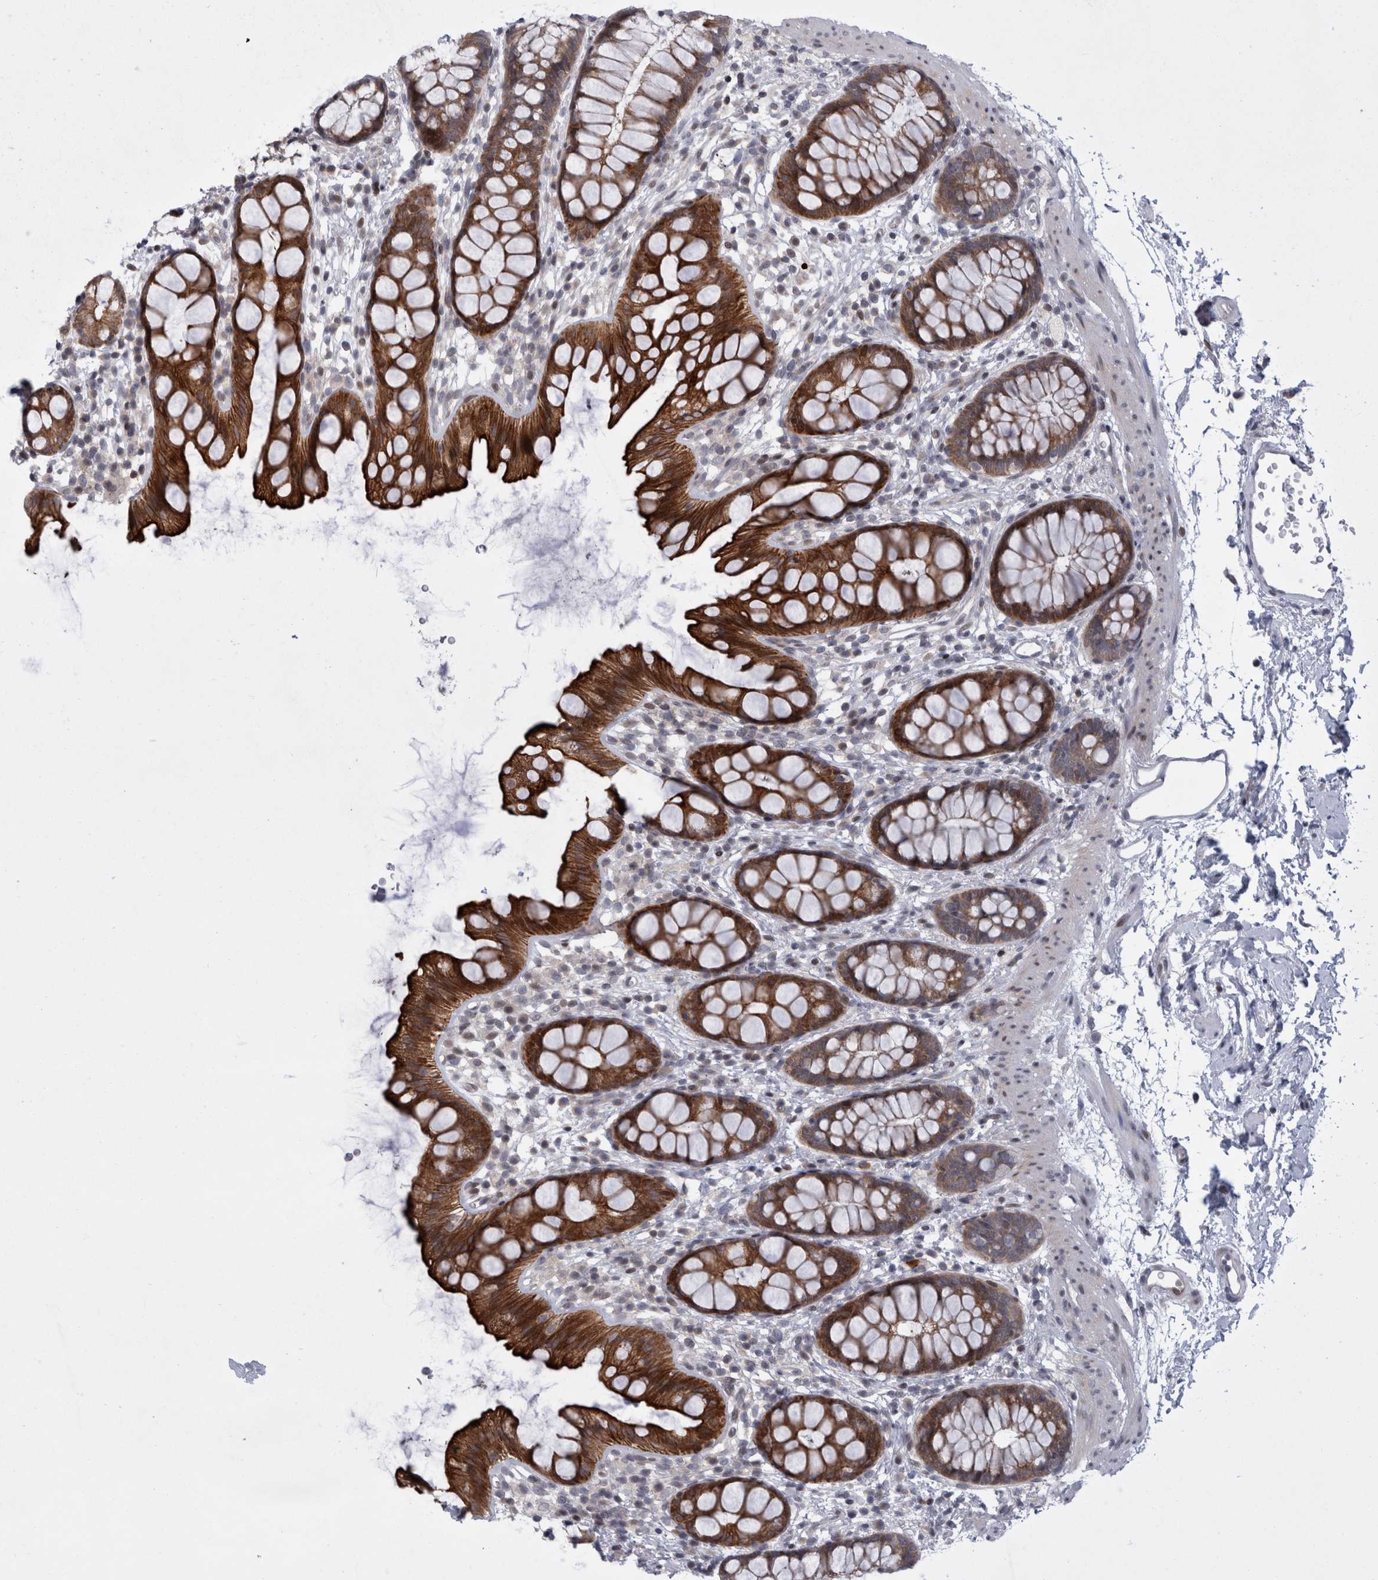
{"staining": {"intensity": "strong", "quantity": ">75%", "location": "cytoplasmic/membranous"}, "tissue": "rectum", "cell_type": "Glandular cells", "image_type": "normal", "snomed": [{"axis": "morphology", "description": "Normal tissue, NOS"}, {"axis": "topography", "description": "Rectum"}], "caption": "A histopathology image of rectum stained for a protein shows strong cytoplasmic/membranous brown staining in glandular cells.", "gene": "UTP25", "patient": {"sex": "female", "age": 65}}